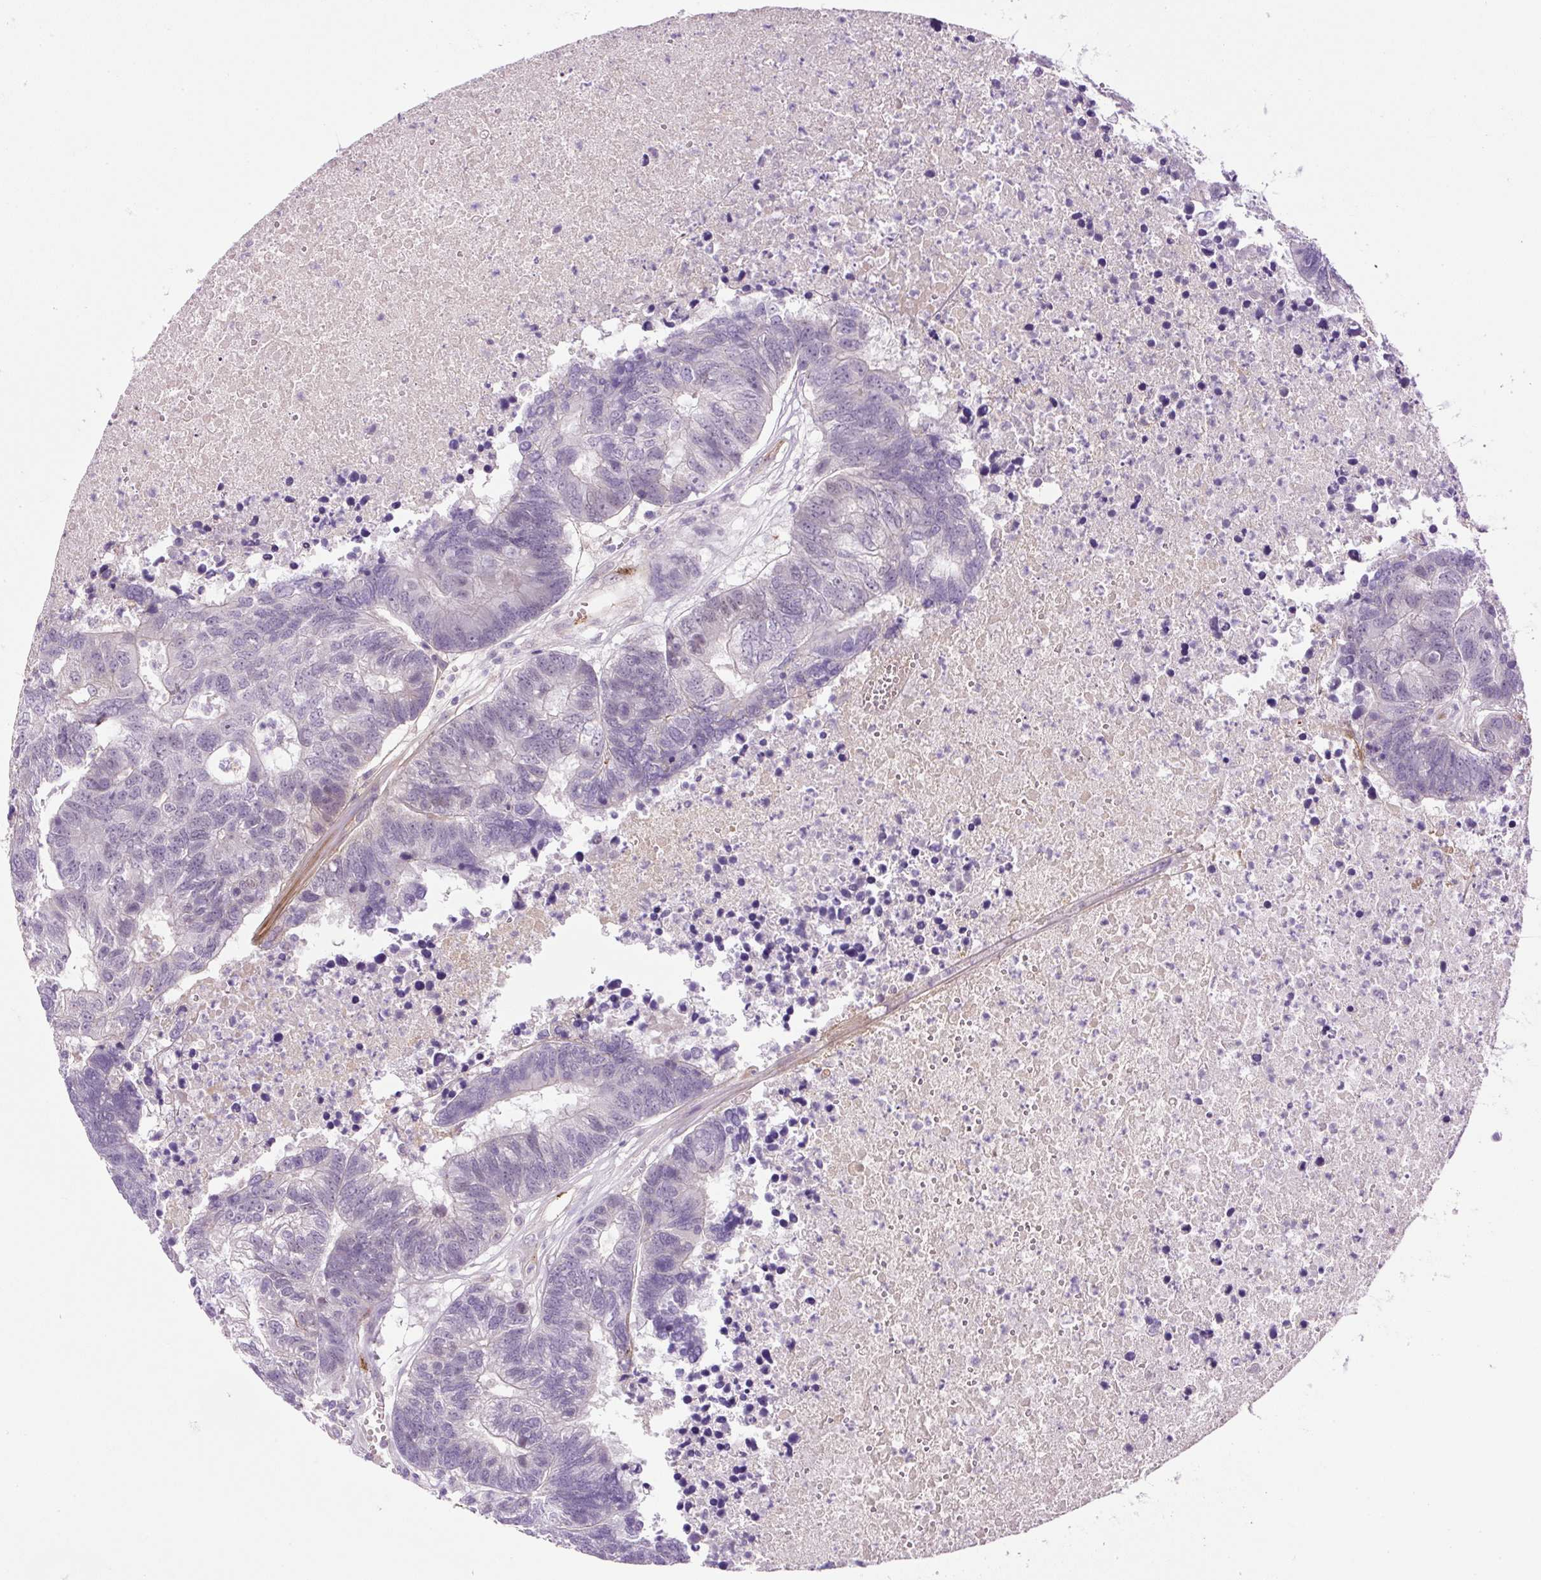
{"staining": {"intensity": "negative", "quantity": "none", "location": "none"}, "tissue": "colorectal cancer", "cell_type": "Tumor cells", "image_type": "cancer", "snomed": [{"axis": "morphology", "description": "Adenocarcinoma, NOS"}, {"axis": "topography", "description": "Colon"}], "caption": "A high-resolution image shows IHC staining of colorectal cancer (adenocarcinoma), which shows no significant expression in tumor cells.", "gene": "LEFTY2", "patient": {"sex": "female", "age": 48}}